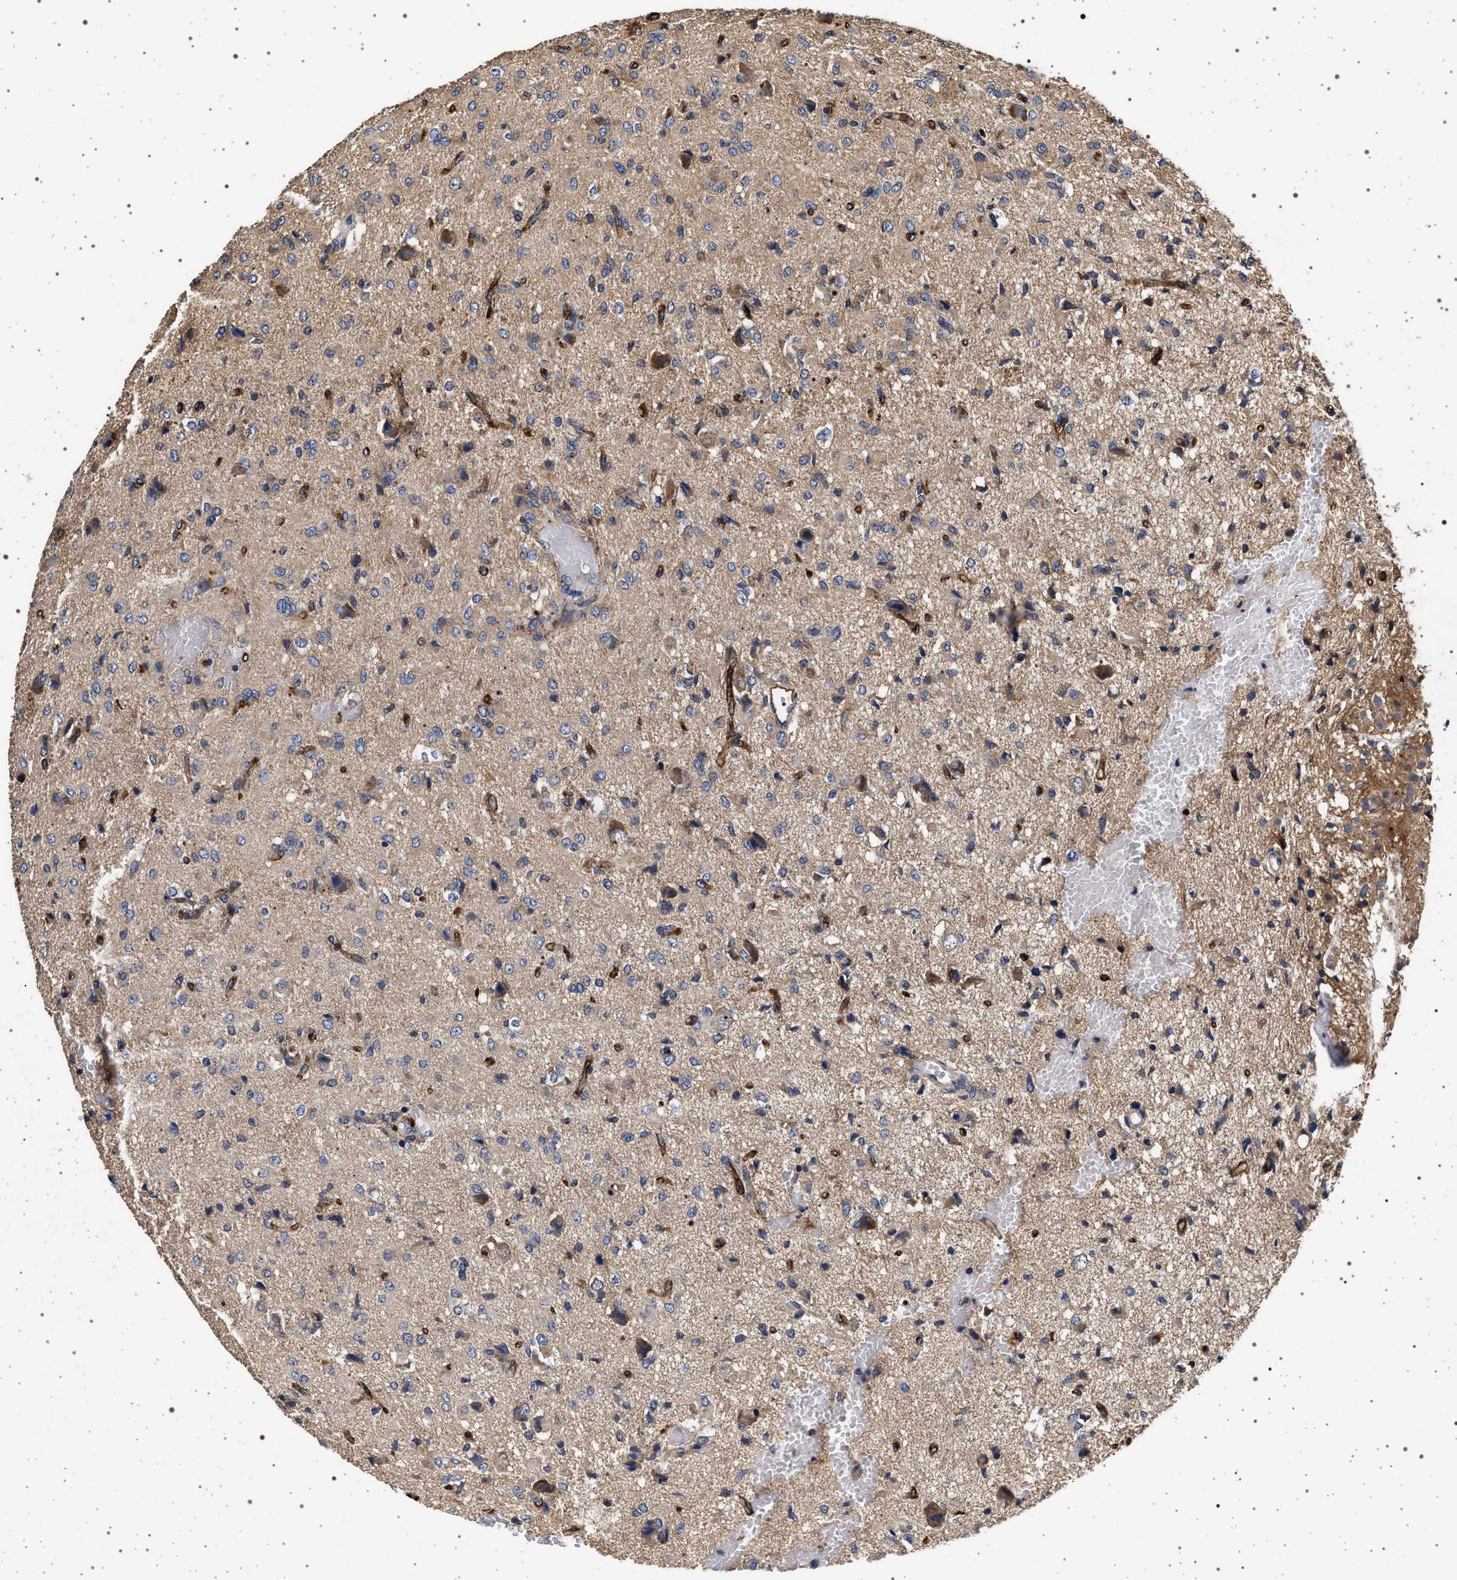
{"staining": {"intensity": "weak", "quantity": ">75%", "location": "cytoplasmic/membranous"}, "tissue": "glioma", "cell_type": "Tumor cells", "image_type": "cancer", "snomed": [{"axis": "morphology", "description": "Glioma, malignant, High grade"}, {"axis": "topography", "description": "Brain"}], "caption": "A low amount of weak cytoplasmic/membranous staining is seen in about >75% of tumor cells in glioma tissue.", "gene": "MAP3K2", "patient": {"sex": "female", "age": 59}}